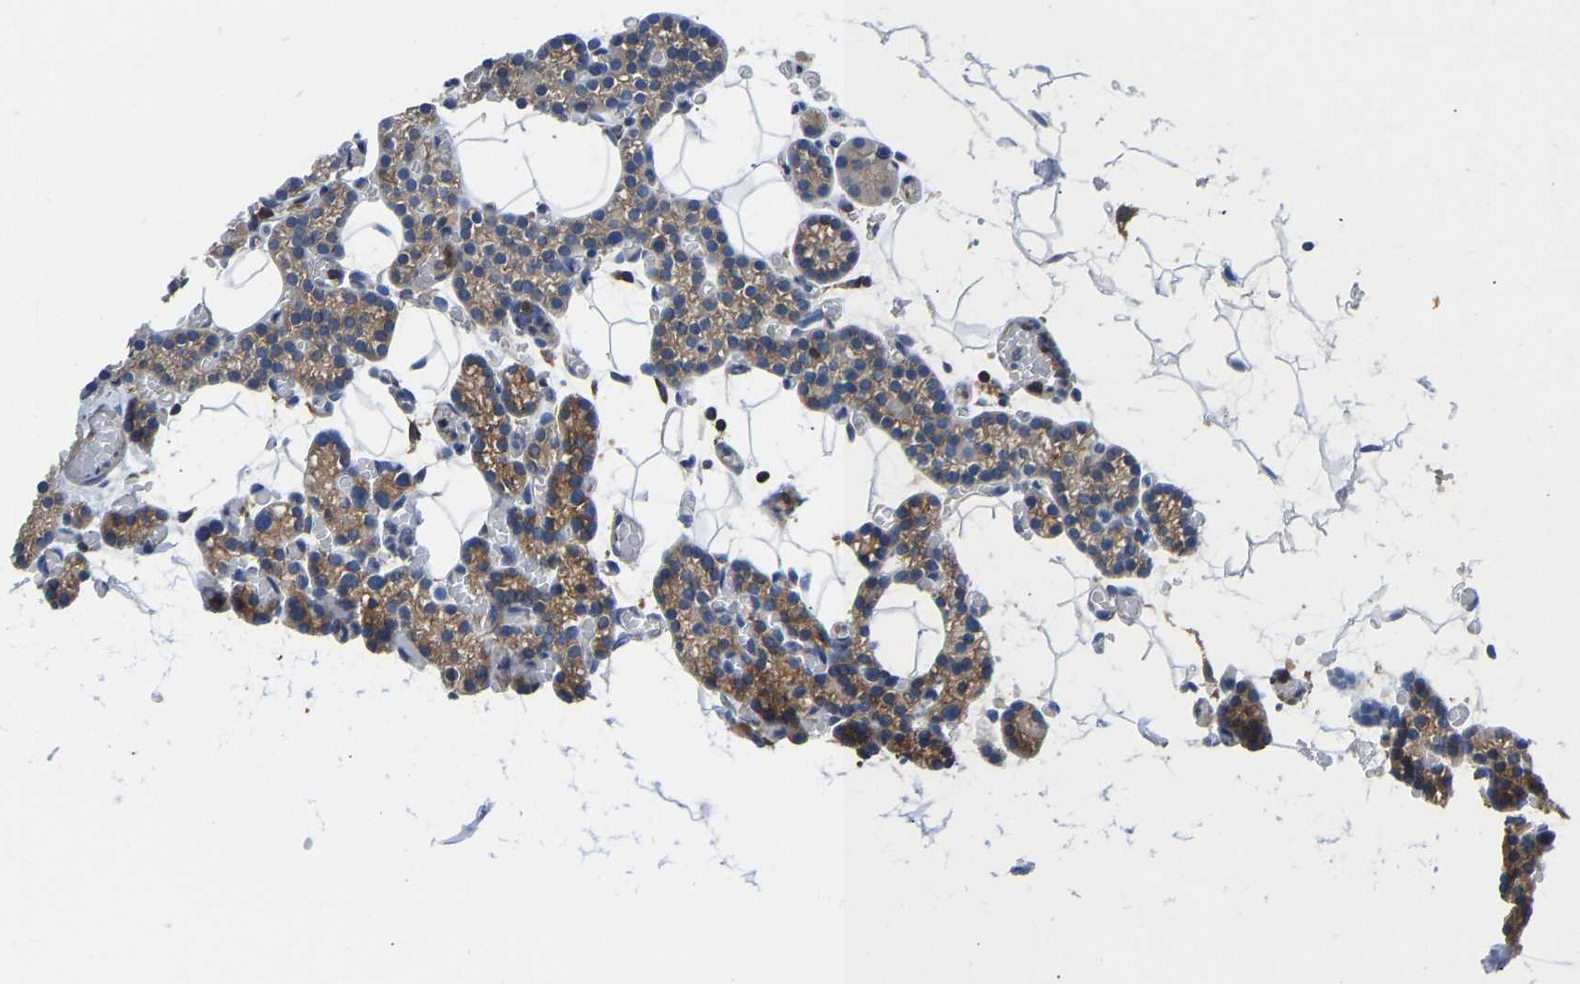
{"staining": {"intensity": "moderate", "quantity": ">75%", "location": "cytoplasmic/membranous"}, "tissue": "parathyroid gland", "cell_type": "Glandular cells", "image_type": "normal", "snomed": [{"axis": "morphology", "description": "Normal tissue, NOS"}, {"axis": "morphology", "description": "Adenoma, NOS"}, {"axis": "topography", "description": "Parathyroid gland"}], "caption": "High-power microscopy captured an immunohistochemistry histopathology image of benign parathyroid gland, revealing moderate cytoplasmic/membranous staining in about >75% of glandular cells.", "gene": "PRKAR1A", "patient": {"sex": "female", "age": 58}}